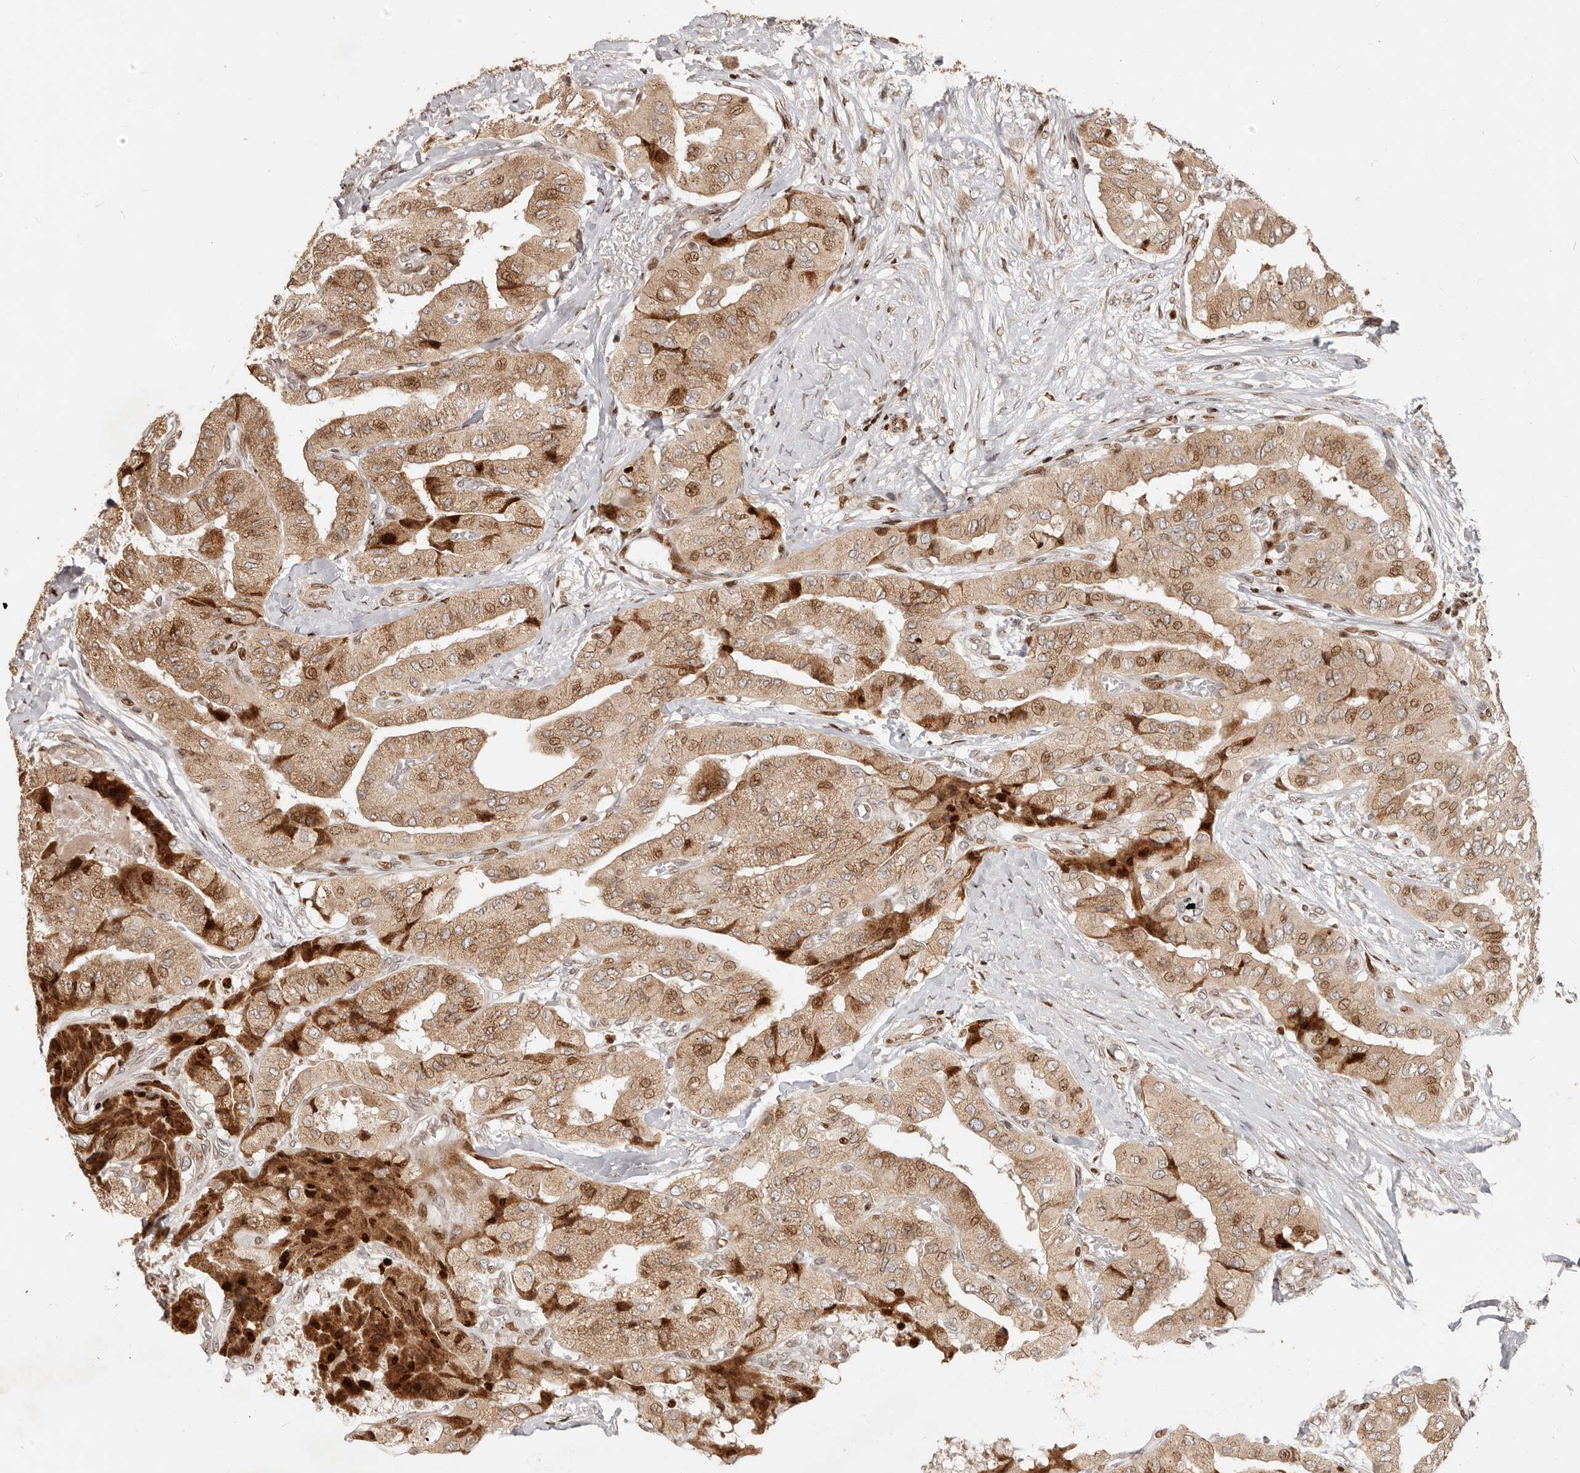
{"staining": {"intensity": "moderate", "quantity": ">75%", "location": "cytoplasmic/membranous,nuclear"}, "tissue": "thyroid cancer", "cell_type": "Tumor cells", "image_type": "cancer", "snomed": [{"axis": "morphology", "description": "Papillary adenocarcinoma, NOS"}, {"axis": "topography", "description": "Thyroid gland"}], "caption": "Thyroid papillary adenocarcinoma stained with a brown dye exhibits moderate cytoplasmic/membranous and nuclear positive expression in about >75% of tumor cells.", "gene": "TRIM4", "patient": {"sex": "female", "age": 59}}